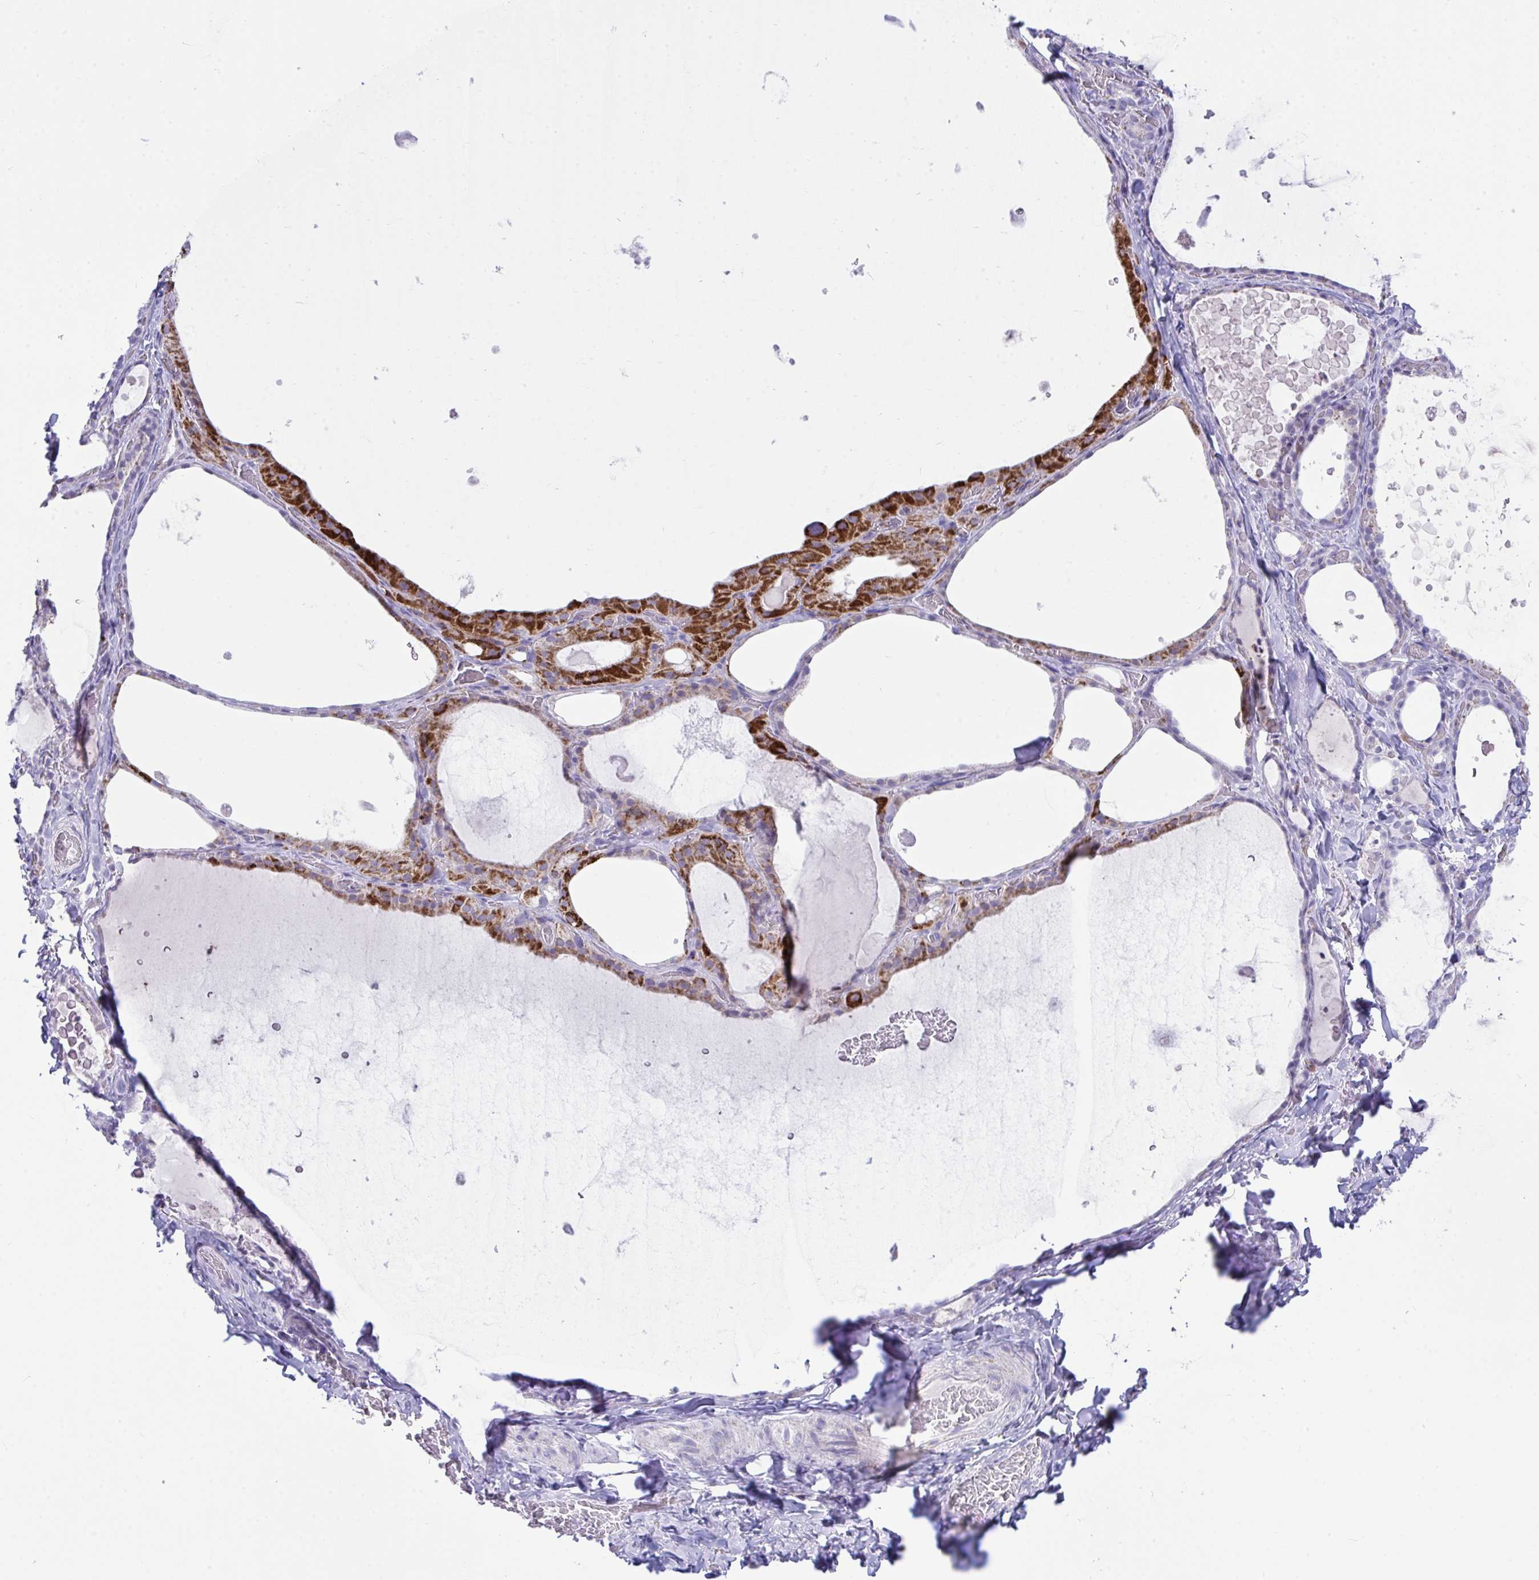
{"staining": {"intensity": "strong", "quantity": "25%-75%", "location": "cytoplasmic/membranous"}, "tissue": "thyroid gland", "cell_type": "Glandular cells", "image_type": "normal", "snomed": [{"axis": "morphology", "description": "Normal tissue, NOS"}, {"axis": "topography", "description": "Thyroid gland"}], "caption": "Protein staining of benign thyroid gland displays strong cytoplasmic/membranous positivity in approximately 25%-75% of glandular cells. The staining was performed using DAB to visualize the protein expression in brown, while the nuclei were stained in blue with hematoxylin (Magnification: 20x).", "gene": "PLA2G12B", "patient": {"sex": "female", "age": 56}}